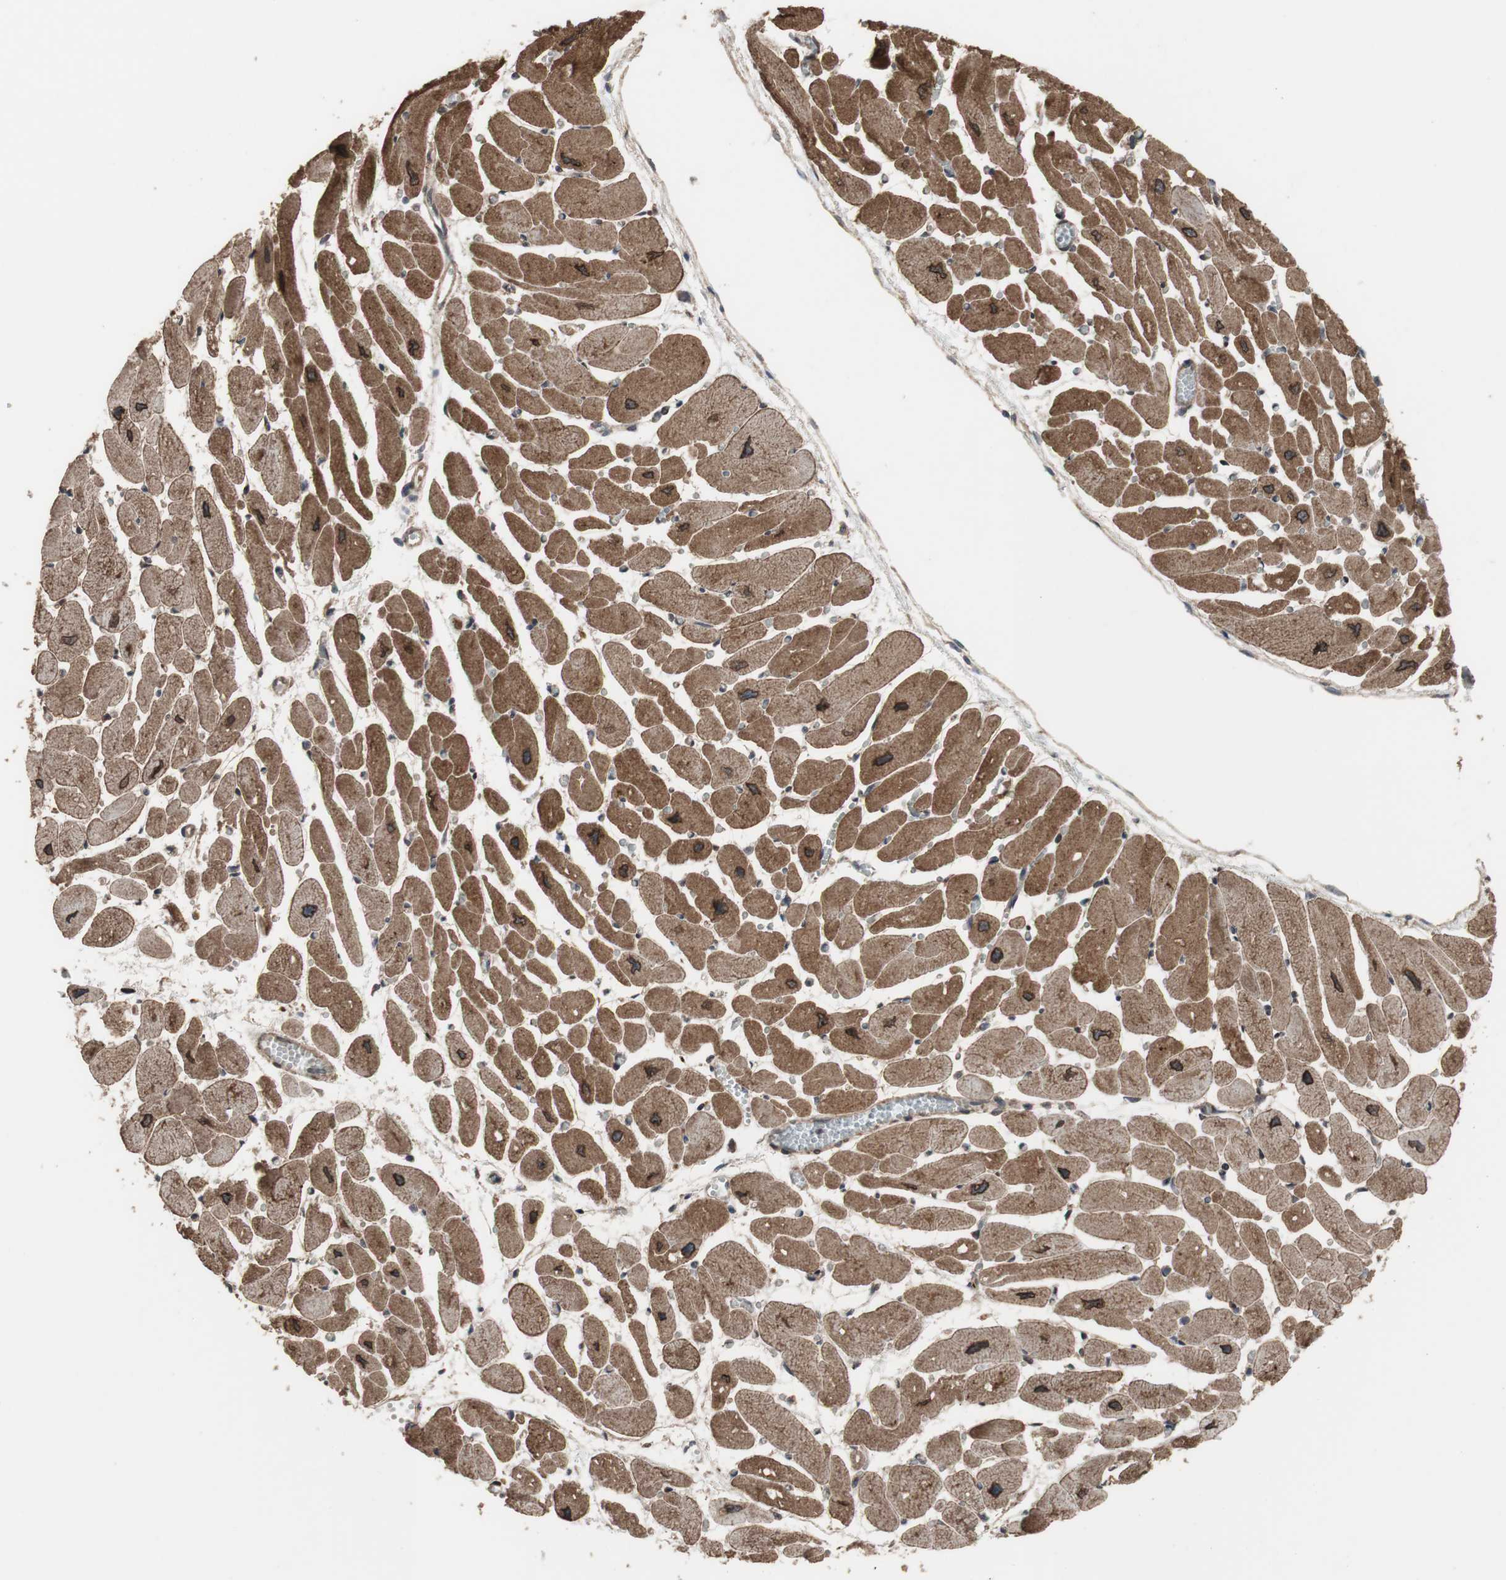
{"staining": {"intensity": "moderate", "quantity": ">75%", "location": "cytoplasmic/membranous,nuclear"}, "tissue": "heart muscle", "cell_type": "Cardiomyocytes", "image_type": "normal", "snomed": [{"axis": "morphology", "description": "Normal tissue, NOS"}, {"axis": "topography", "description": "Heart"}], "caption": "High-magnification brightfield microscopy of benign heart muscle stained with DAB (3,3'-diaminobenzidine) (brown) and counterstained with hematoxylin (blue). cardiomyocytes exhibit moderate cytoplasmic/membranous,nuclear staining is identified in approximately>75% of cells. (DAB (3,3'-diaminobenzidine) IHC, brown staining for protein, blue staining for nuclei).", "gene": "KANSL1", "patient": {"sex": "female", "age": 54}}